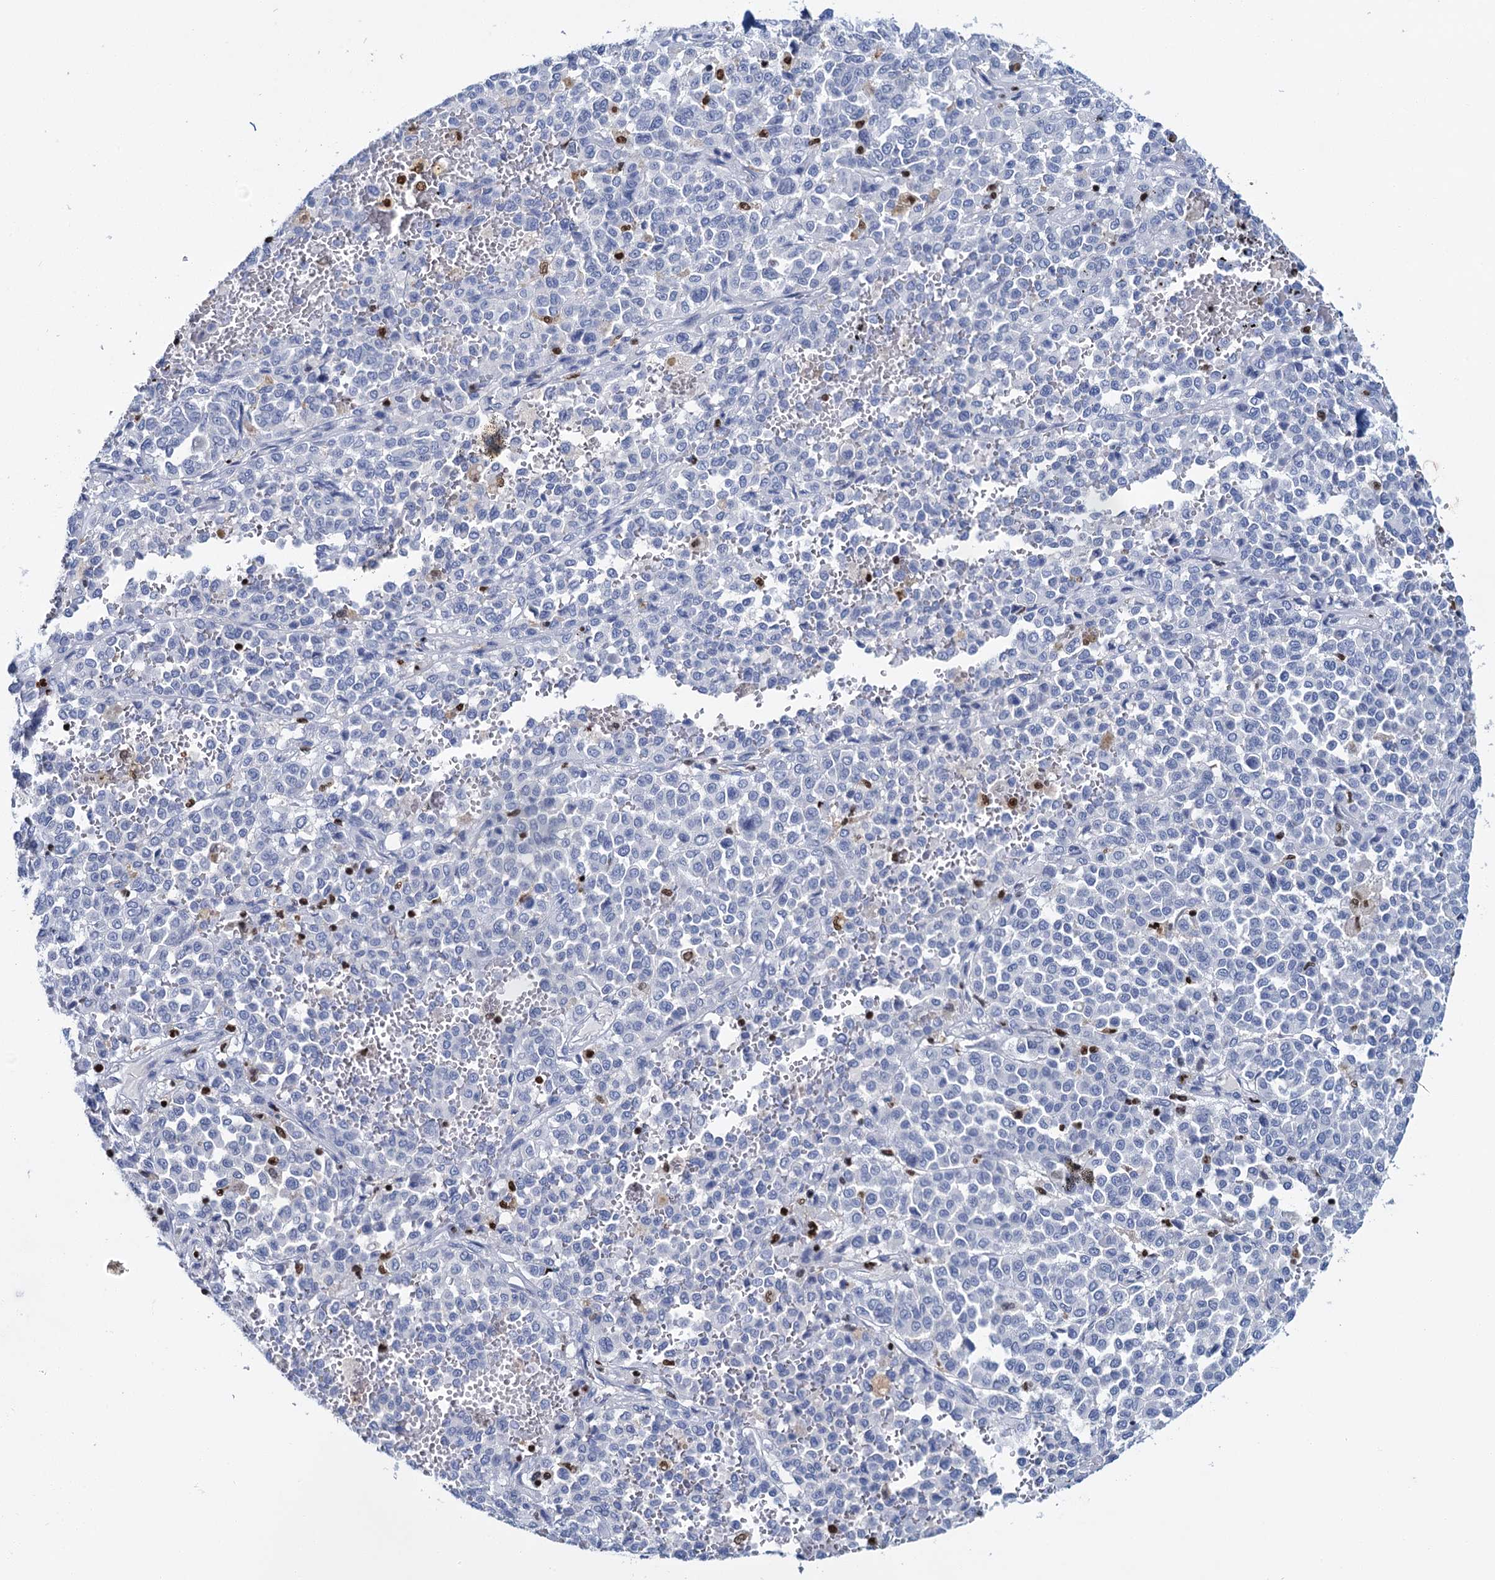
{"staining": {"intensity": "negative", "quantity": "none", "location": "none"}, "tissue": "melanoma", "cell_type": "Tumor cells", "image_type": "cancer", "snomed": [{"axis": "morphology", "description": "Malignant melanoma, Metastatic site"}, {"axis": "topography", "description": "Pancreas"}], "caption": "This is an IHC image of malignant melanoma (metastatic site). There is no expression in tumor cells.", "gene": "CELF2", "patient": {"sex": "female", "age": 30}}